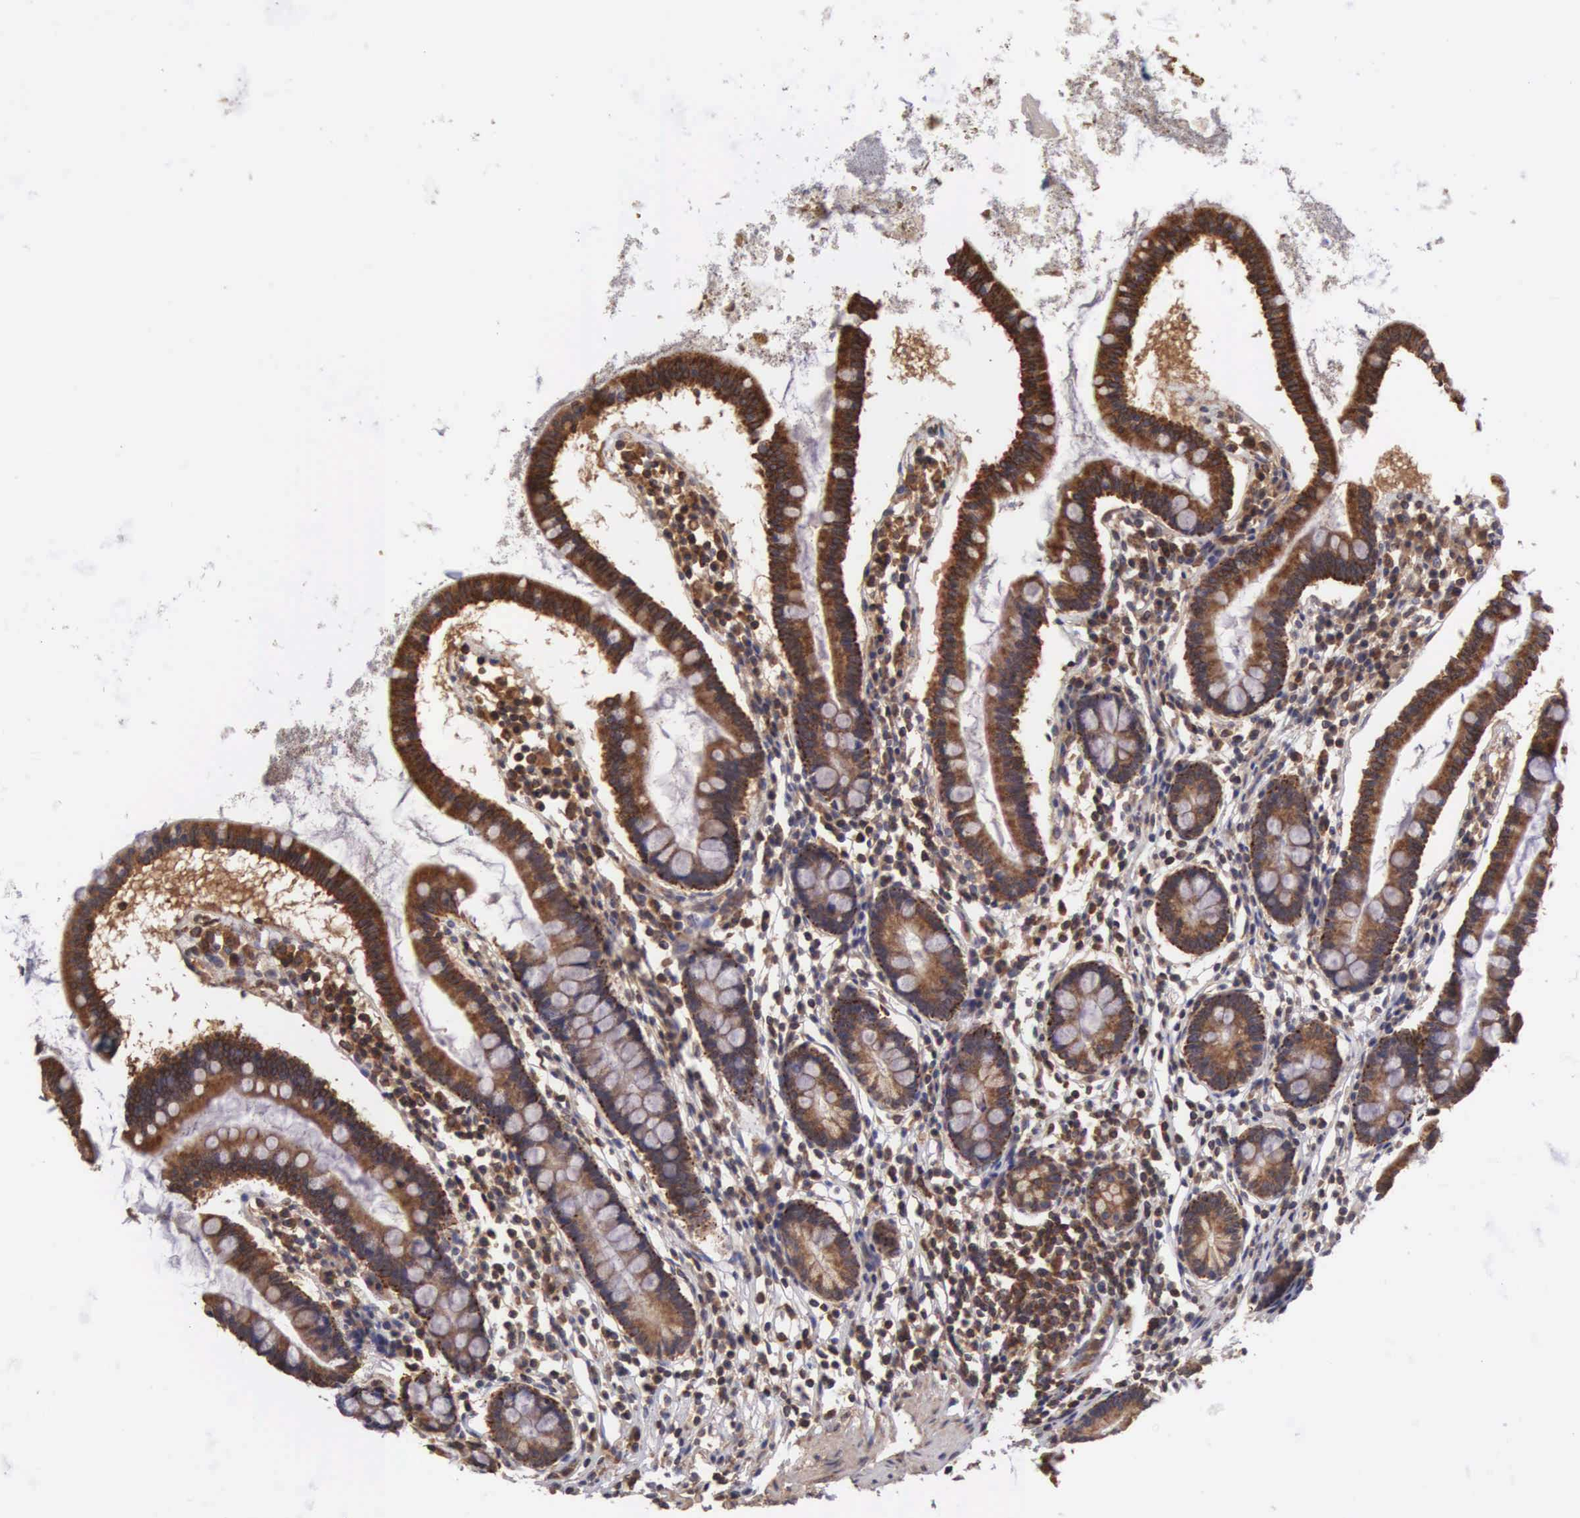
{"staining": {"intensity": "strong", "quantity": ">75%", "location": "cytoplasmic/membranous"}, "tissue": "small intestine", "cell_type": "Glandular cells", "image_type": "normal", "snomed": [{"axis": "morphology", "description": "Normal tissue, NOS"}, {"axis": "topography", "description": "Small intestine"}], "caption": "This is a histology image of immunohistochemistry (IHC) staining of unremarkable small intestine, which shows strong expression in the cytoplasmic/membranous of glandular cells.", "gene": "DHRS1", "patient": {"sex": "female", "age": 37}}